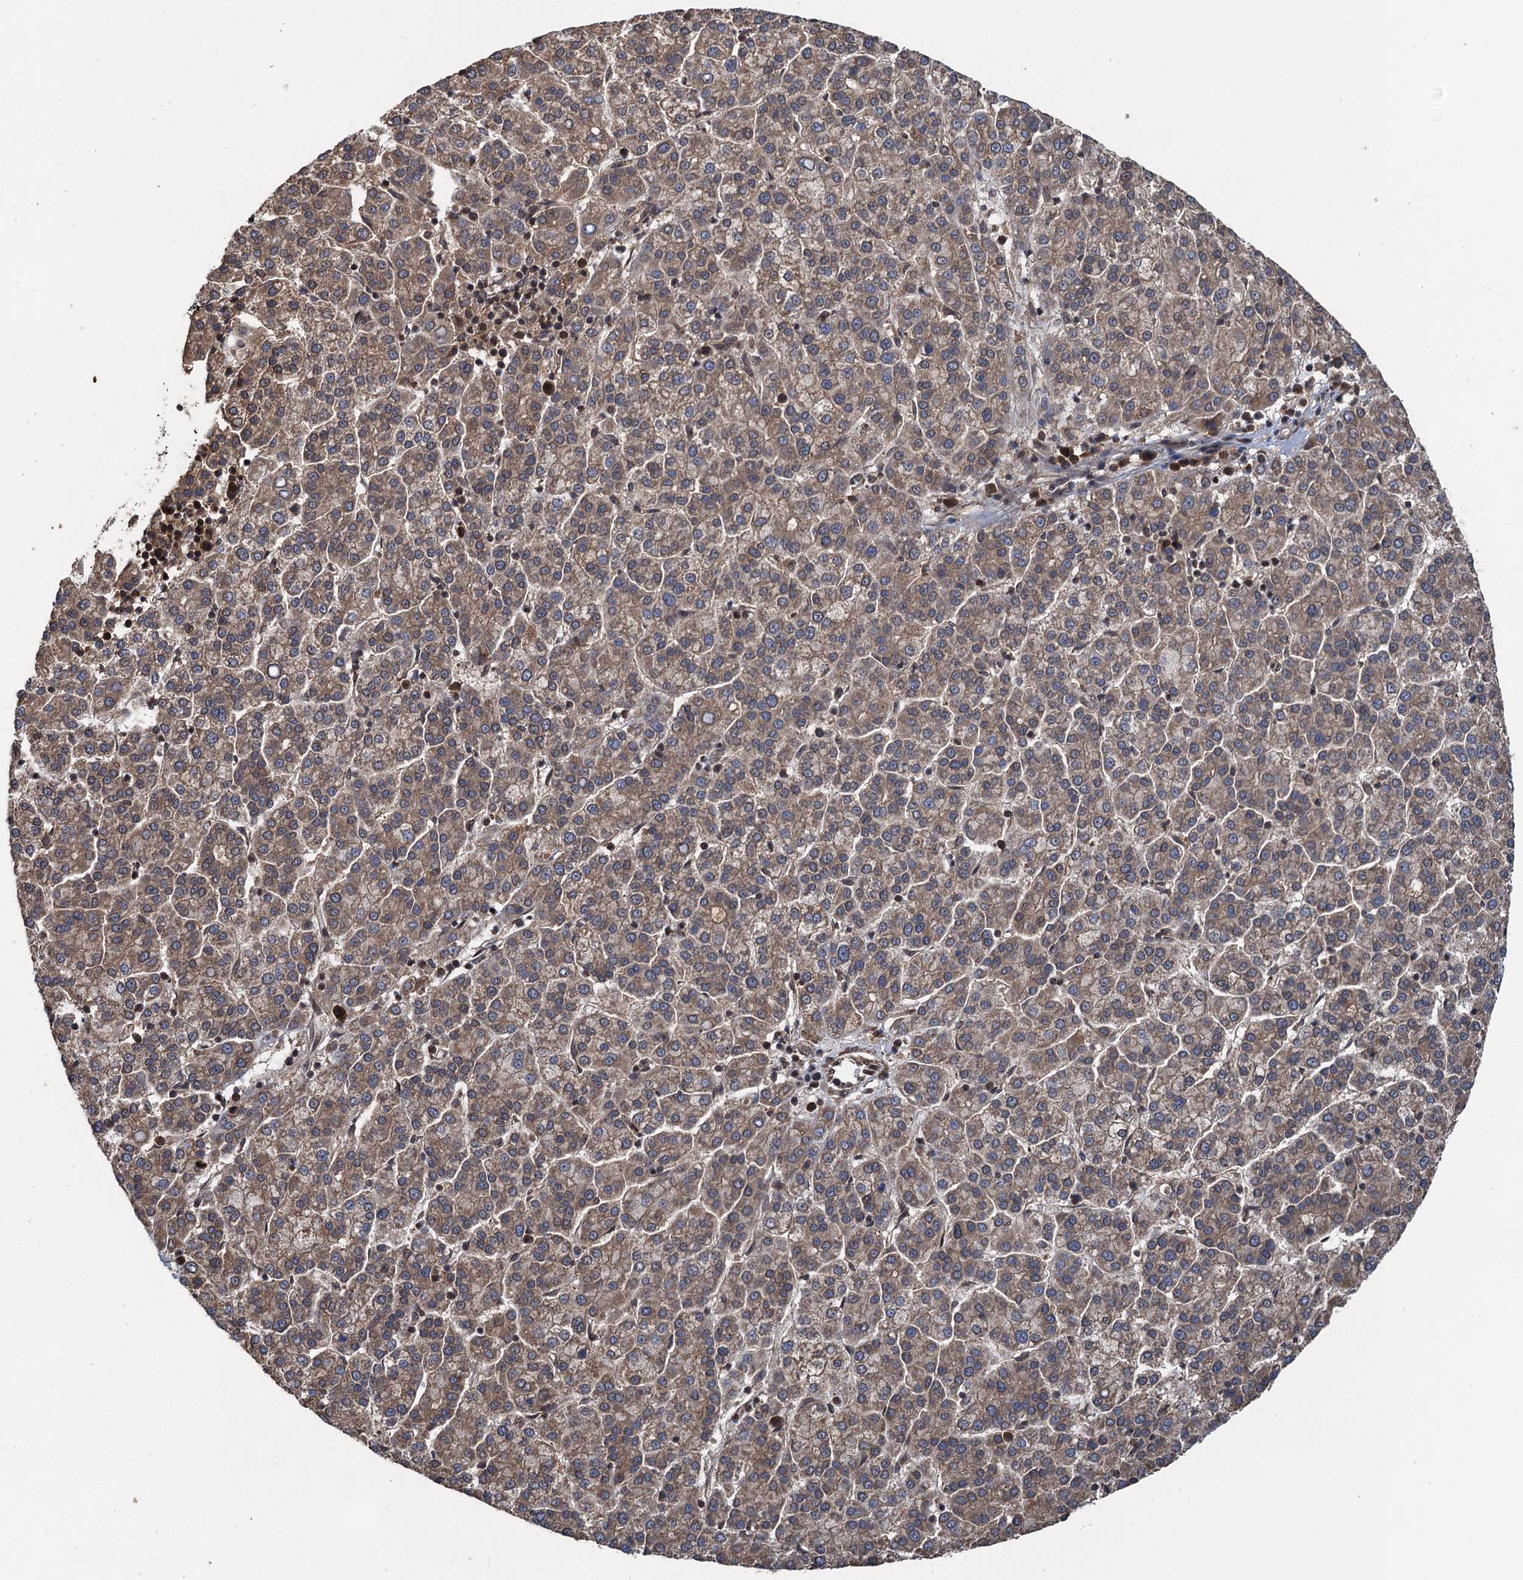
{"staining": {"intensity": "moderate", "quantity": ">75%", "location": "cytoplasmic/membranous"}, "tissue": "liver cancer", "cell_type": "Tumor cells", "image_type": "cancer", "snomed": [{"axis": "morphology", "description": "Carcinoma, Hepatocellular, NOS"}, {"axis": "topography", "description": "Liver"}], "caption": "Protein expression analysis of liver cancer (hepatocellular carcinoma) exhibits moderate cytoplasmic/membranous positivity in approximately >75% of tumor cells.", "gene": "GLE1", "patient": {"sex": "female", "age": 58}}